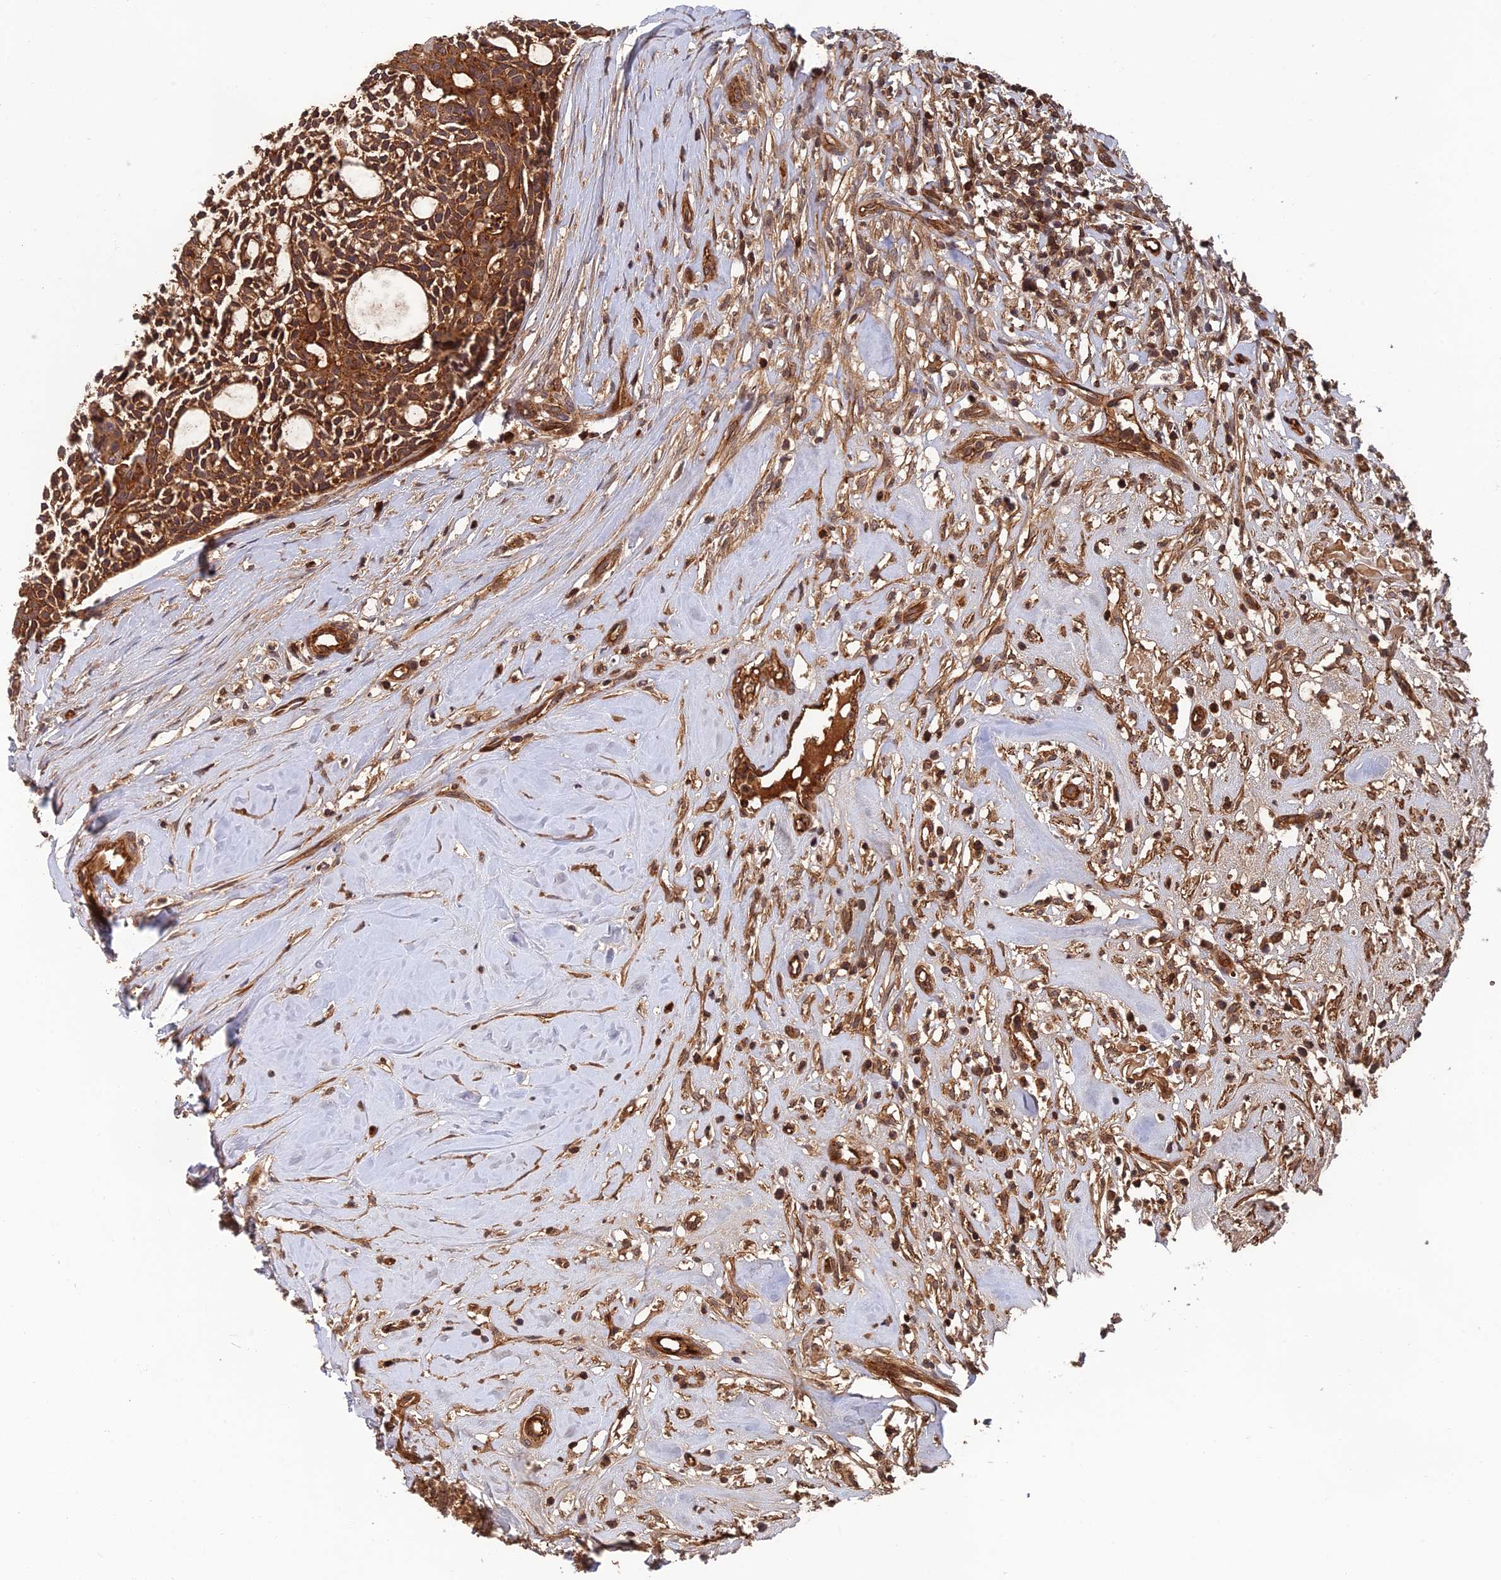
{"staining": {"intensity": "strong", "quantity": ">75%", "location": "cytoplasmic/membranous"}, "tissue": "head and neck cancer", "cell_type": "Tumor cells", "image_type": "cancer", "snomed": [{"axis": "morphology", "description": "Adenocarcinoma, NOS"}, {"axis": "topography", "description": "Subcutis"}, {"axis": "topography", "description": "Head-Neck"}], "caption": "Head and neck cancer tissue displays strong cytoplasmic/membranous positivity in approximately >75% of tumor cells (IHC, brightfield microscopy, high magnification).", "gene": "OSBPL1A", "patient": {"sex": "female", "age": 73}}